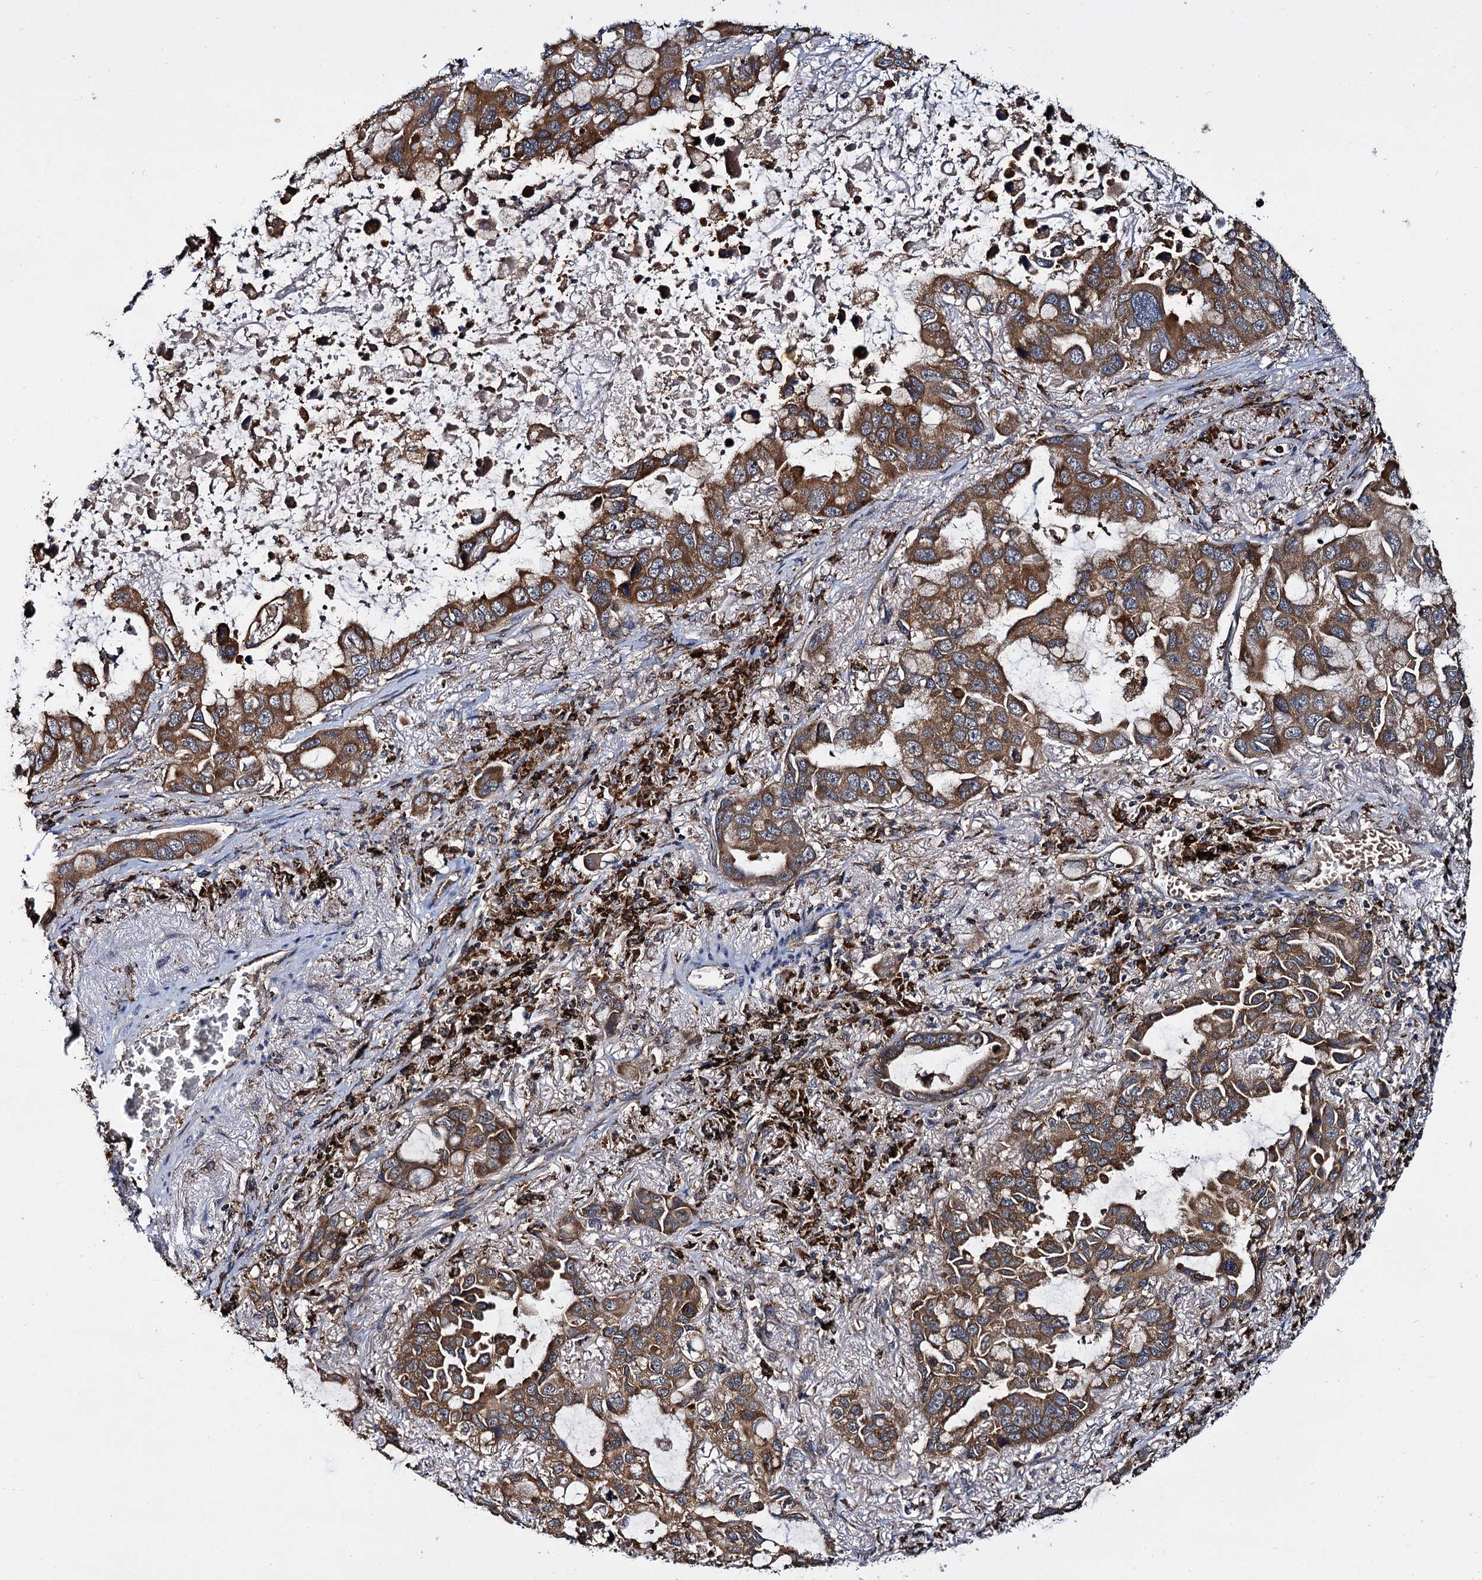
{"staining": {"intensity": "strong", "quantity": ">75%", "location": "cytoplasmic/membranous"}, "tissue": "lung cancer", "cell_type": "Tumor cells", "image_type": "cancer", "snomed": [{"axis": "morphology", "description": "Adenocarcinoma, NOS"}, {"axis": "topography", "description": "Lung"}], "caption": "DAB (3,3'-diaminobenzidine) immunohistochemical staining of human adenocarcinoma (lung) reveals strong cytoplasmic/membranous protein expression in approximately >75% of tumor cells.", "gene": "UFM1", "patient": {"sex": "male", "age": 64}}